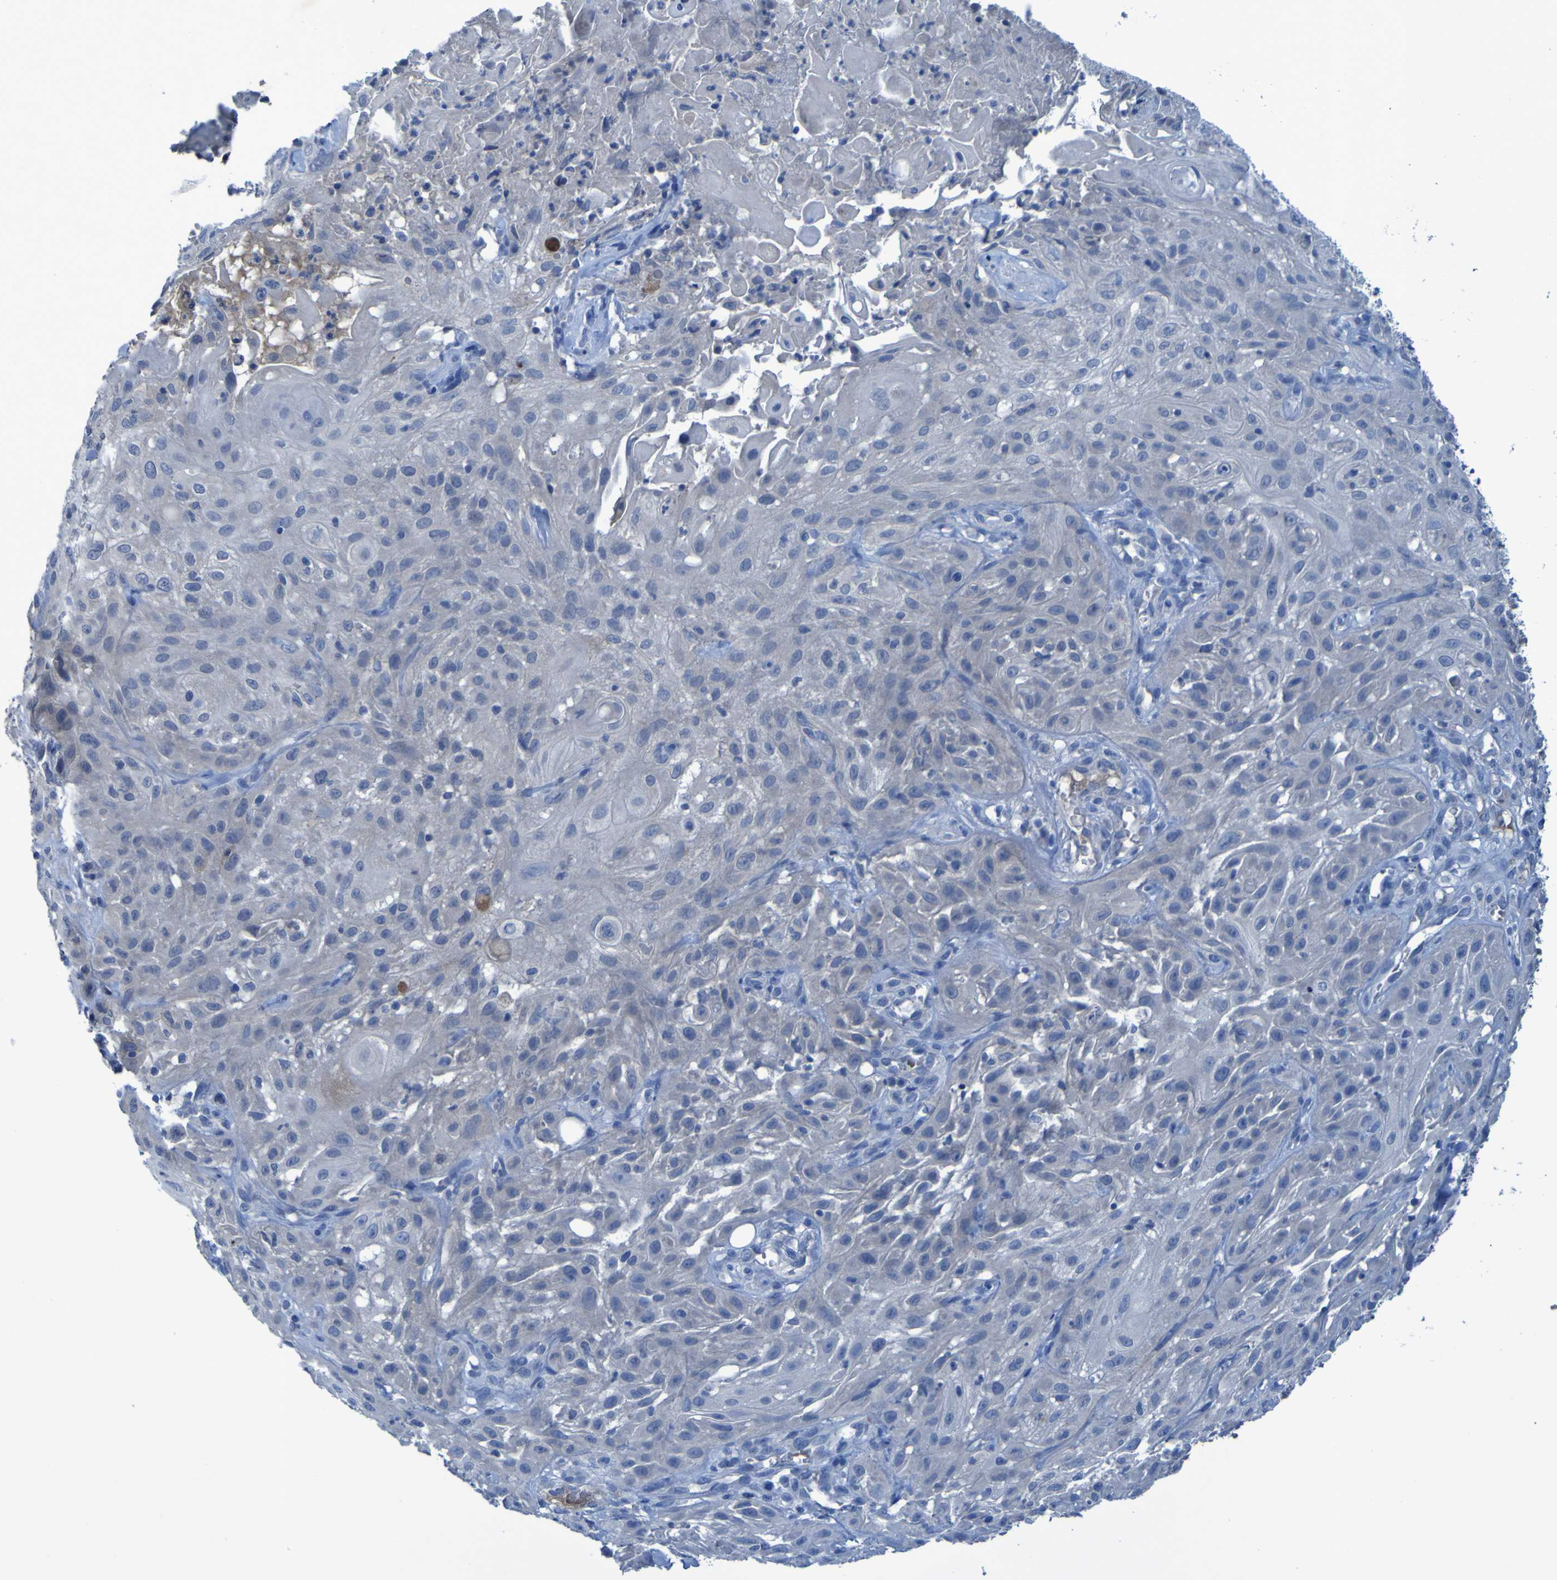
{"staining": {"intensity": "negative", "quantity": "none", "location": "none"}, "tissue": "skin cancer", "cell_type": "Tumor cells", "image_type": "cancer", "snomed": [{"axis": "morphology", "description": "Squamous cell carcinoma, NOS"}, {"axis": "topography", "description": "Skin"}], "caption": "An image of human skin cancer (squamous cell carcinoma) is negative for staining in tumor cells. (IHC, brightfield microscopy, high magnification).", "gene": "SGK2", "patient": {"sex": "male", "age": 75}}